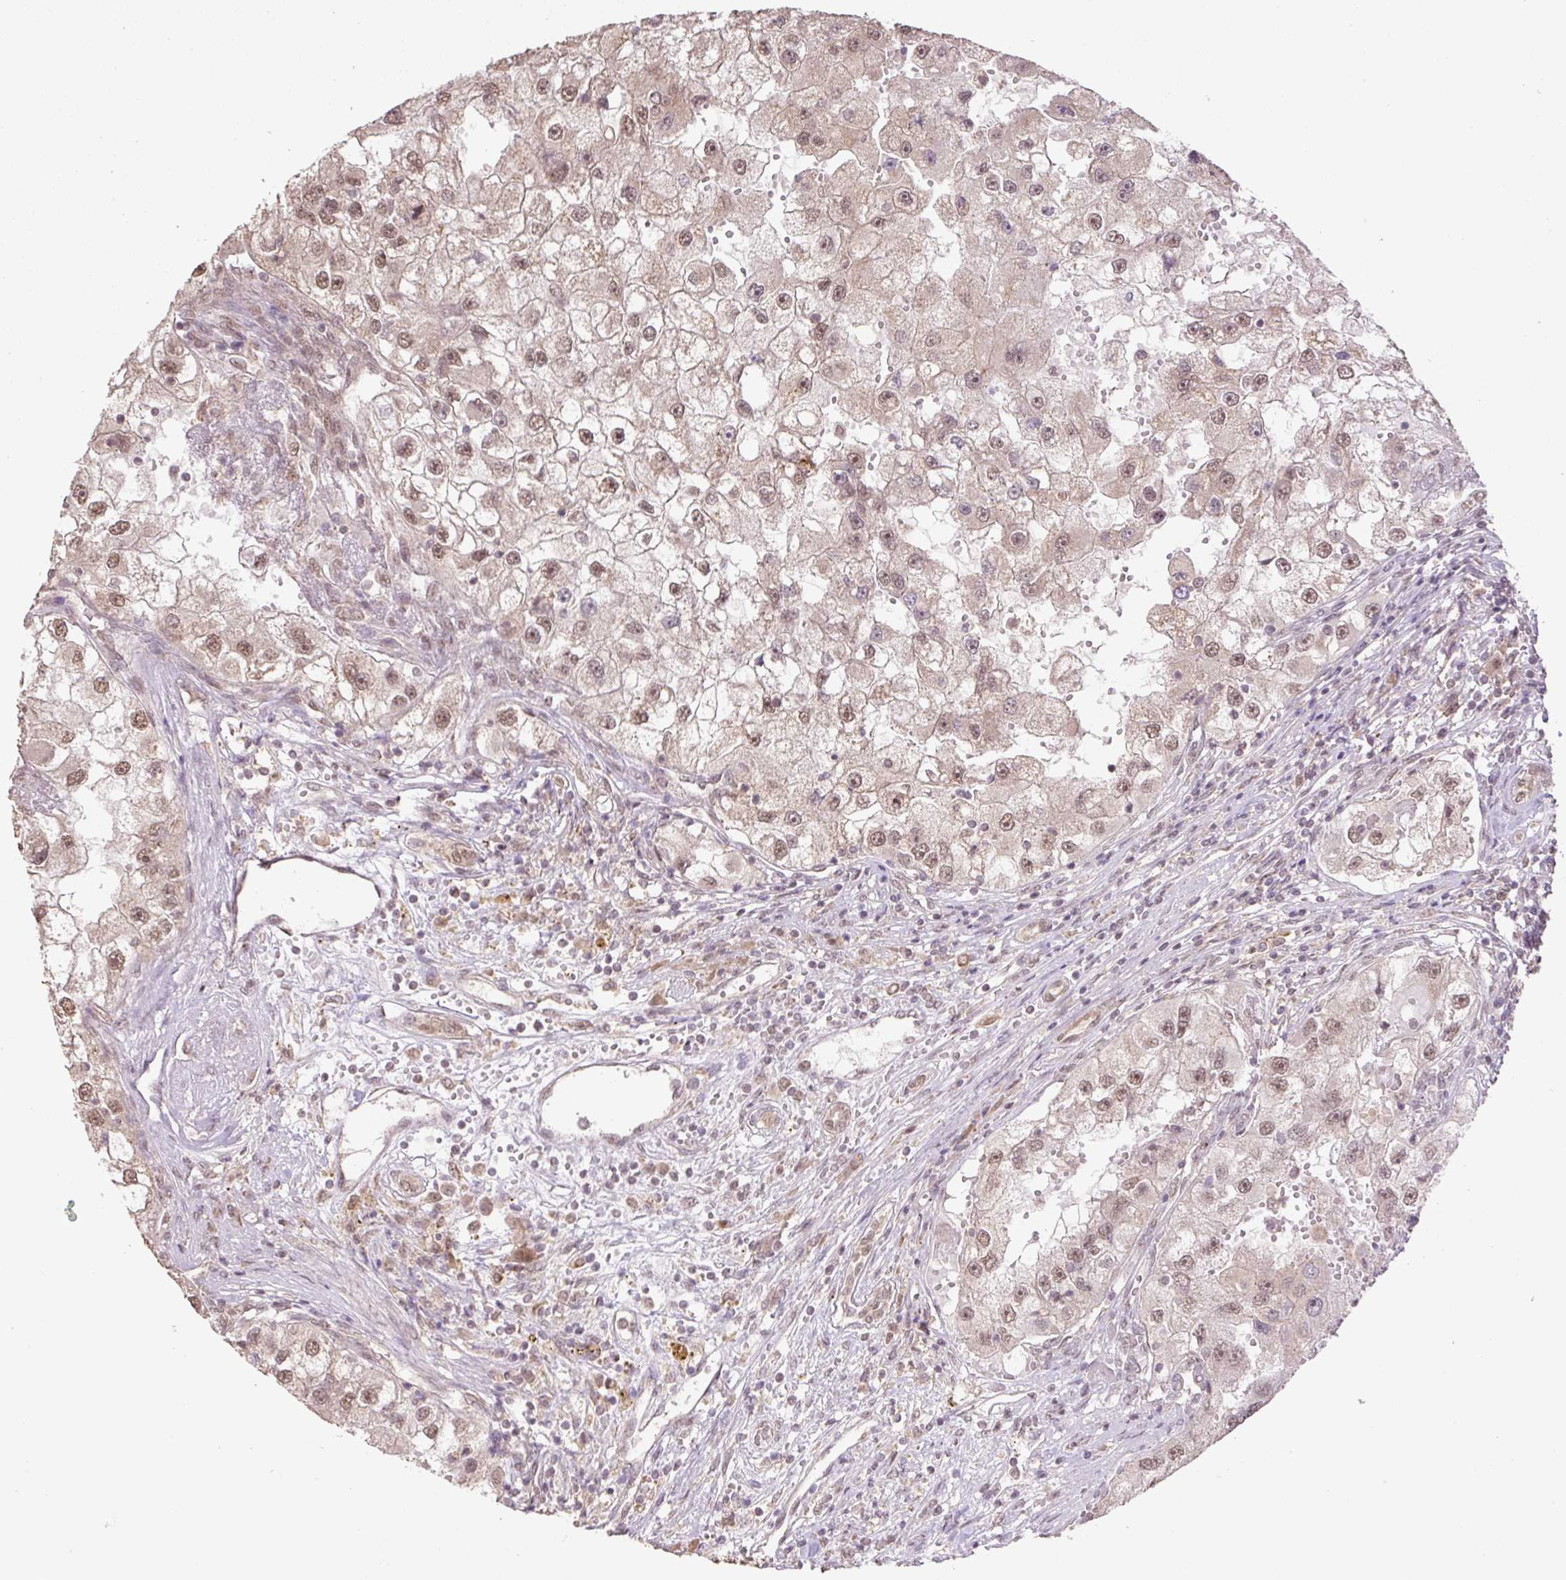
{"staining": {"intensity": "moderate", "quantity": ">75%", "location": "nuclear"}, "tissue": "renal cancer", "cell_type": "Tumor cells", "image_type": "cancer", "snomed": [{"axis": "morphology", "description": "Adenocarcinoma, NOS"}, {"axis": "topography", "description": "Kidney"}], "caption": "Immunohistochemistry (IHC) (DAB) staining of renal adenocarcinoma demonstrates moderate nuclear protein expression in approximately >75% of tumor cells. The protein is shown in brown color, while the nuclei are stained blue.", "gene": "VPS25", "patient": {"sex": "male", "age": 63}}